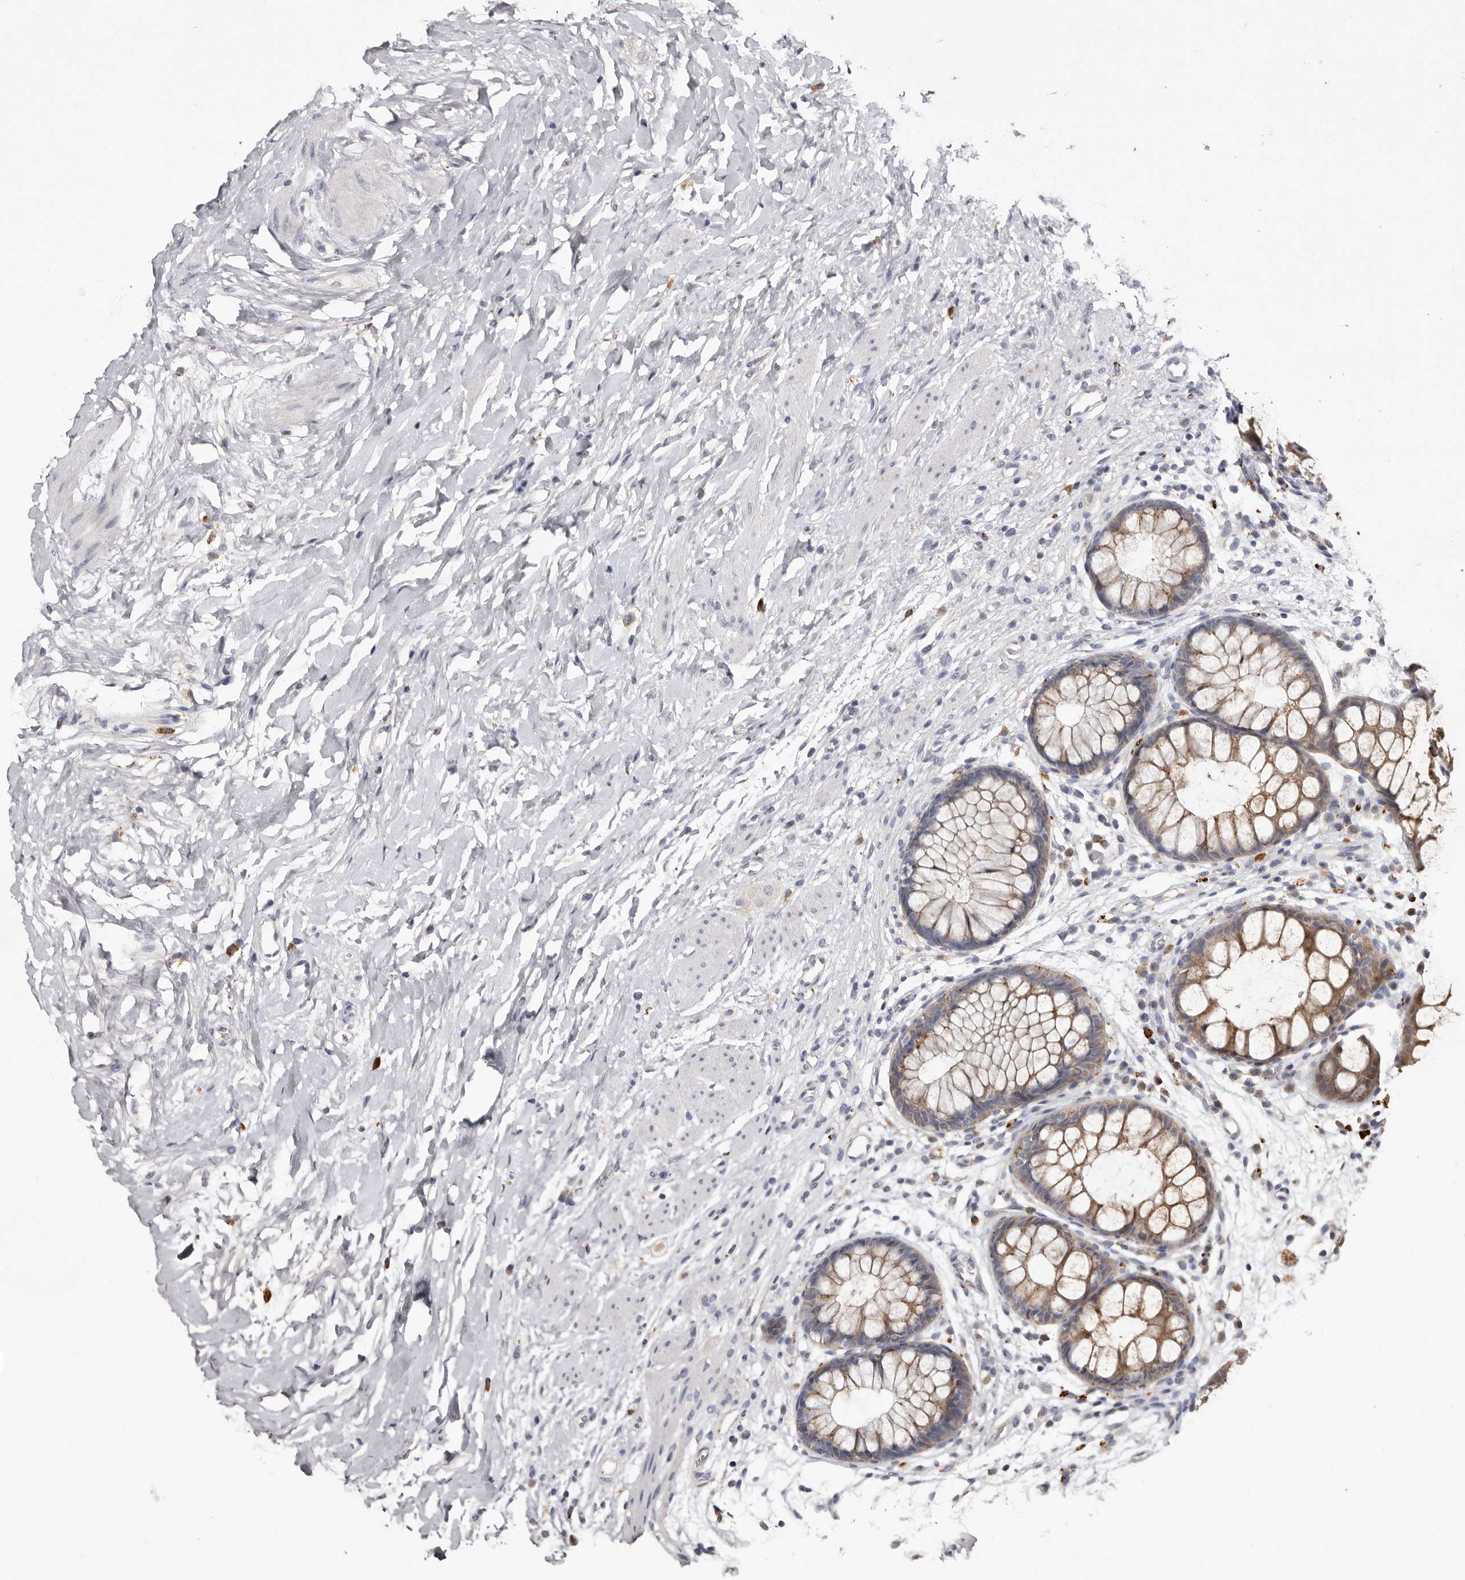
{"staining": {"intensity": "negative", "quantity": "none", "location": "none"}, "tissue": "colon", "cell_type": "Endothelial cells", "image_type": "normal", "snomed": [{"axis": "morphology", "description": "Normal tissue, NOS"}, {"axis": "topography", "description": "Colon"}], "caption": "This is a image of immunohistochemistry staining of benign colon, which shows no expression in endothelial cells. (DAB (3,3'-diaminobenzidine) immunohistochemistry, high magnification).", "gene": "DAP", "patient": {"sex": "female", "age": 62}}